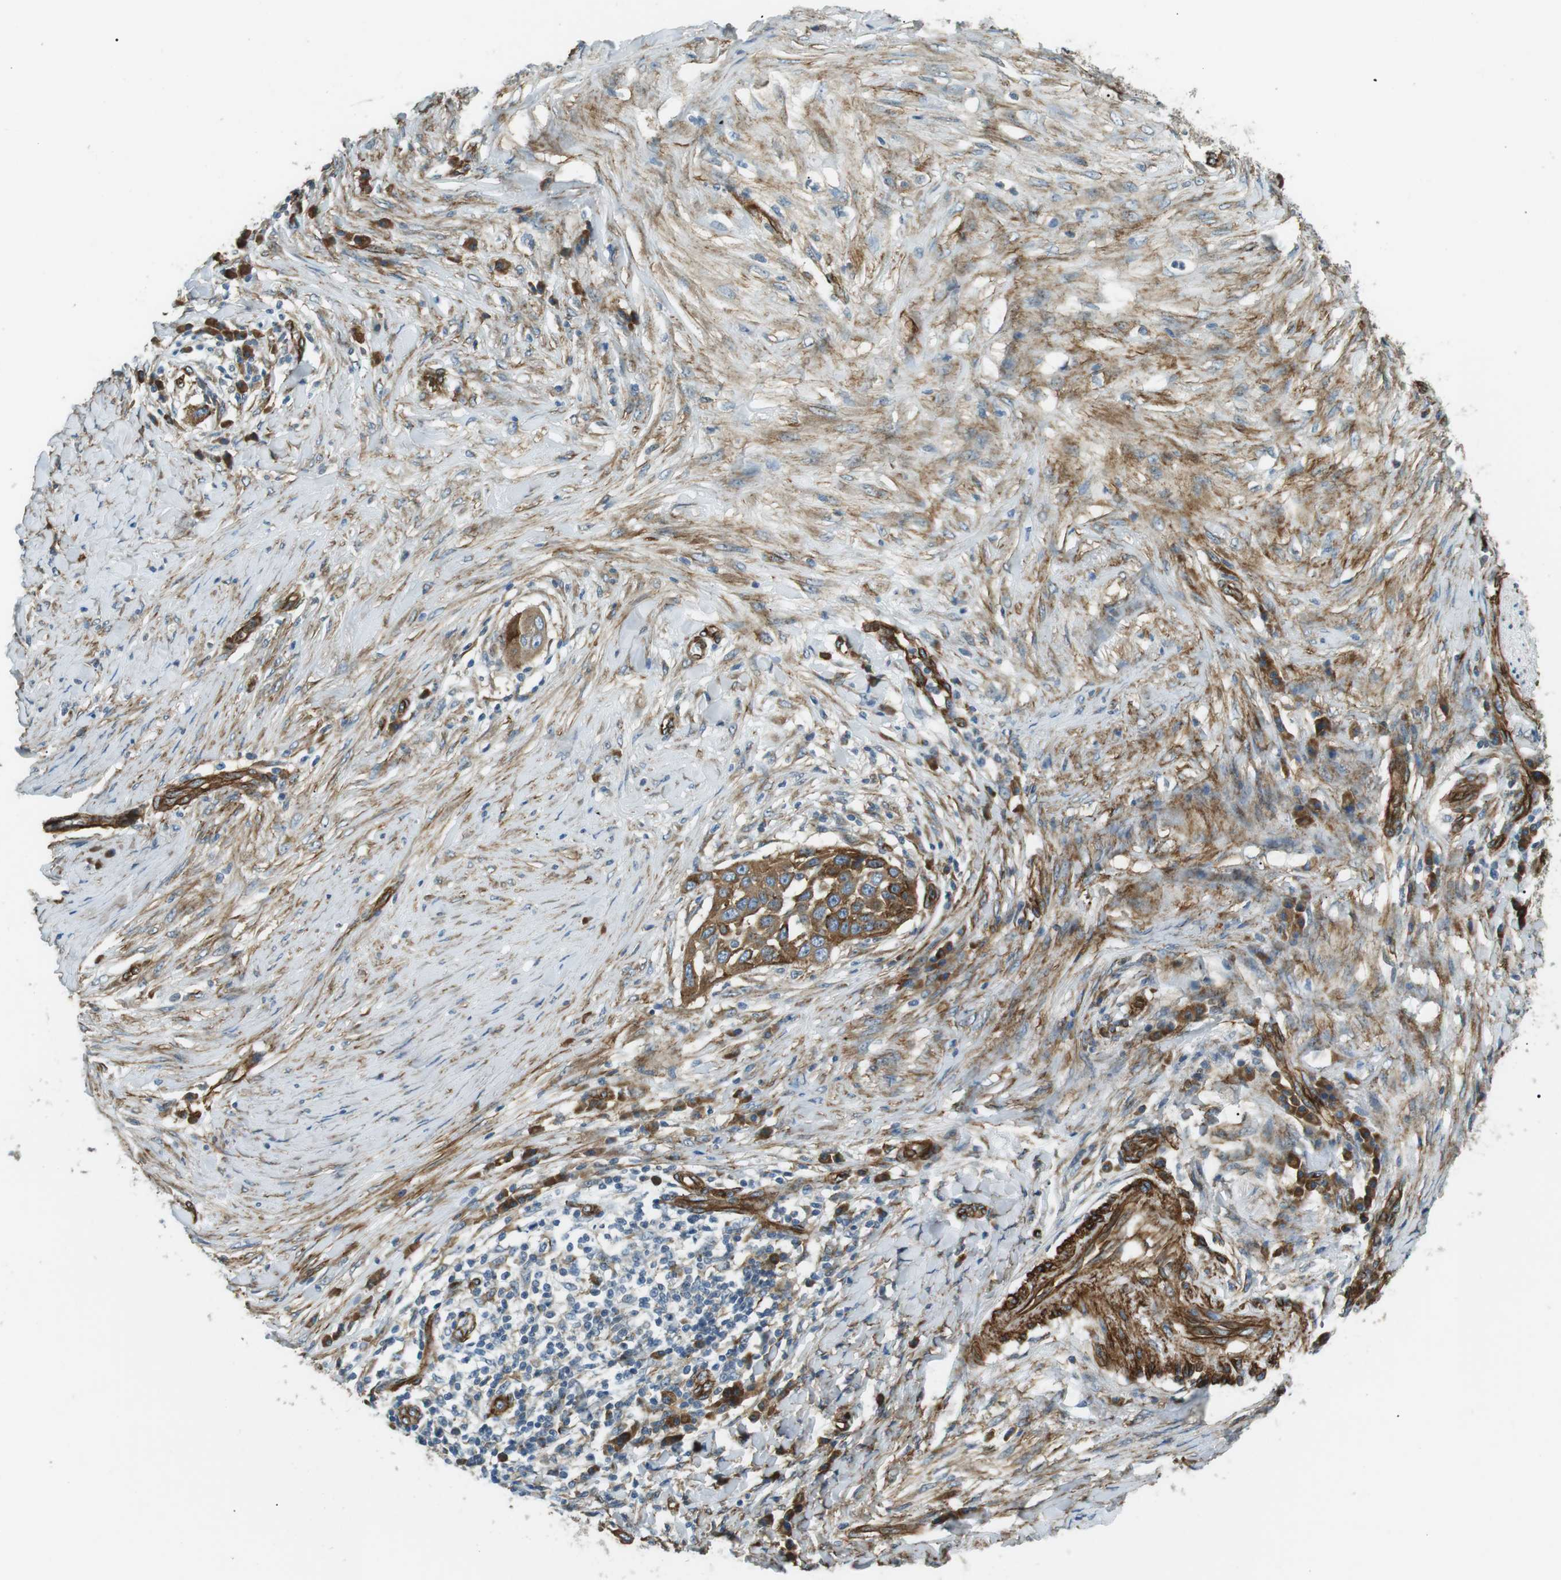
{"staining": {"intensity": "moderate", "quantity": "25%-75%", "location": "cytoplasmic/membranous"}, "tissue": "skin cancer", "cell_type": "Tumor cells", "image_type": "cancer", "snomed": [{"axis": "morphology", "description": "Squamous cell carcinoma, NOS"}, {"axis": "topography", "description": "Skin"}], "caption": "A micrograph showing moderate cytoplasmic/membranous positivity in approximately 25%-75% of tumor cells in squamous cell carcinoma (skin), as visualized by brown immunohistochemical staining.", "gene": "ODR4", "patient": {"sex": "female", "age": 44}}